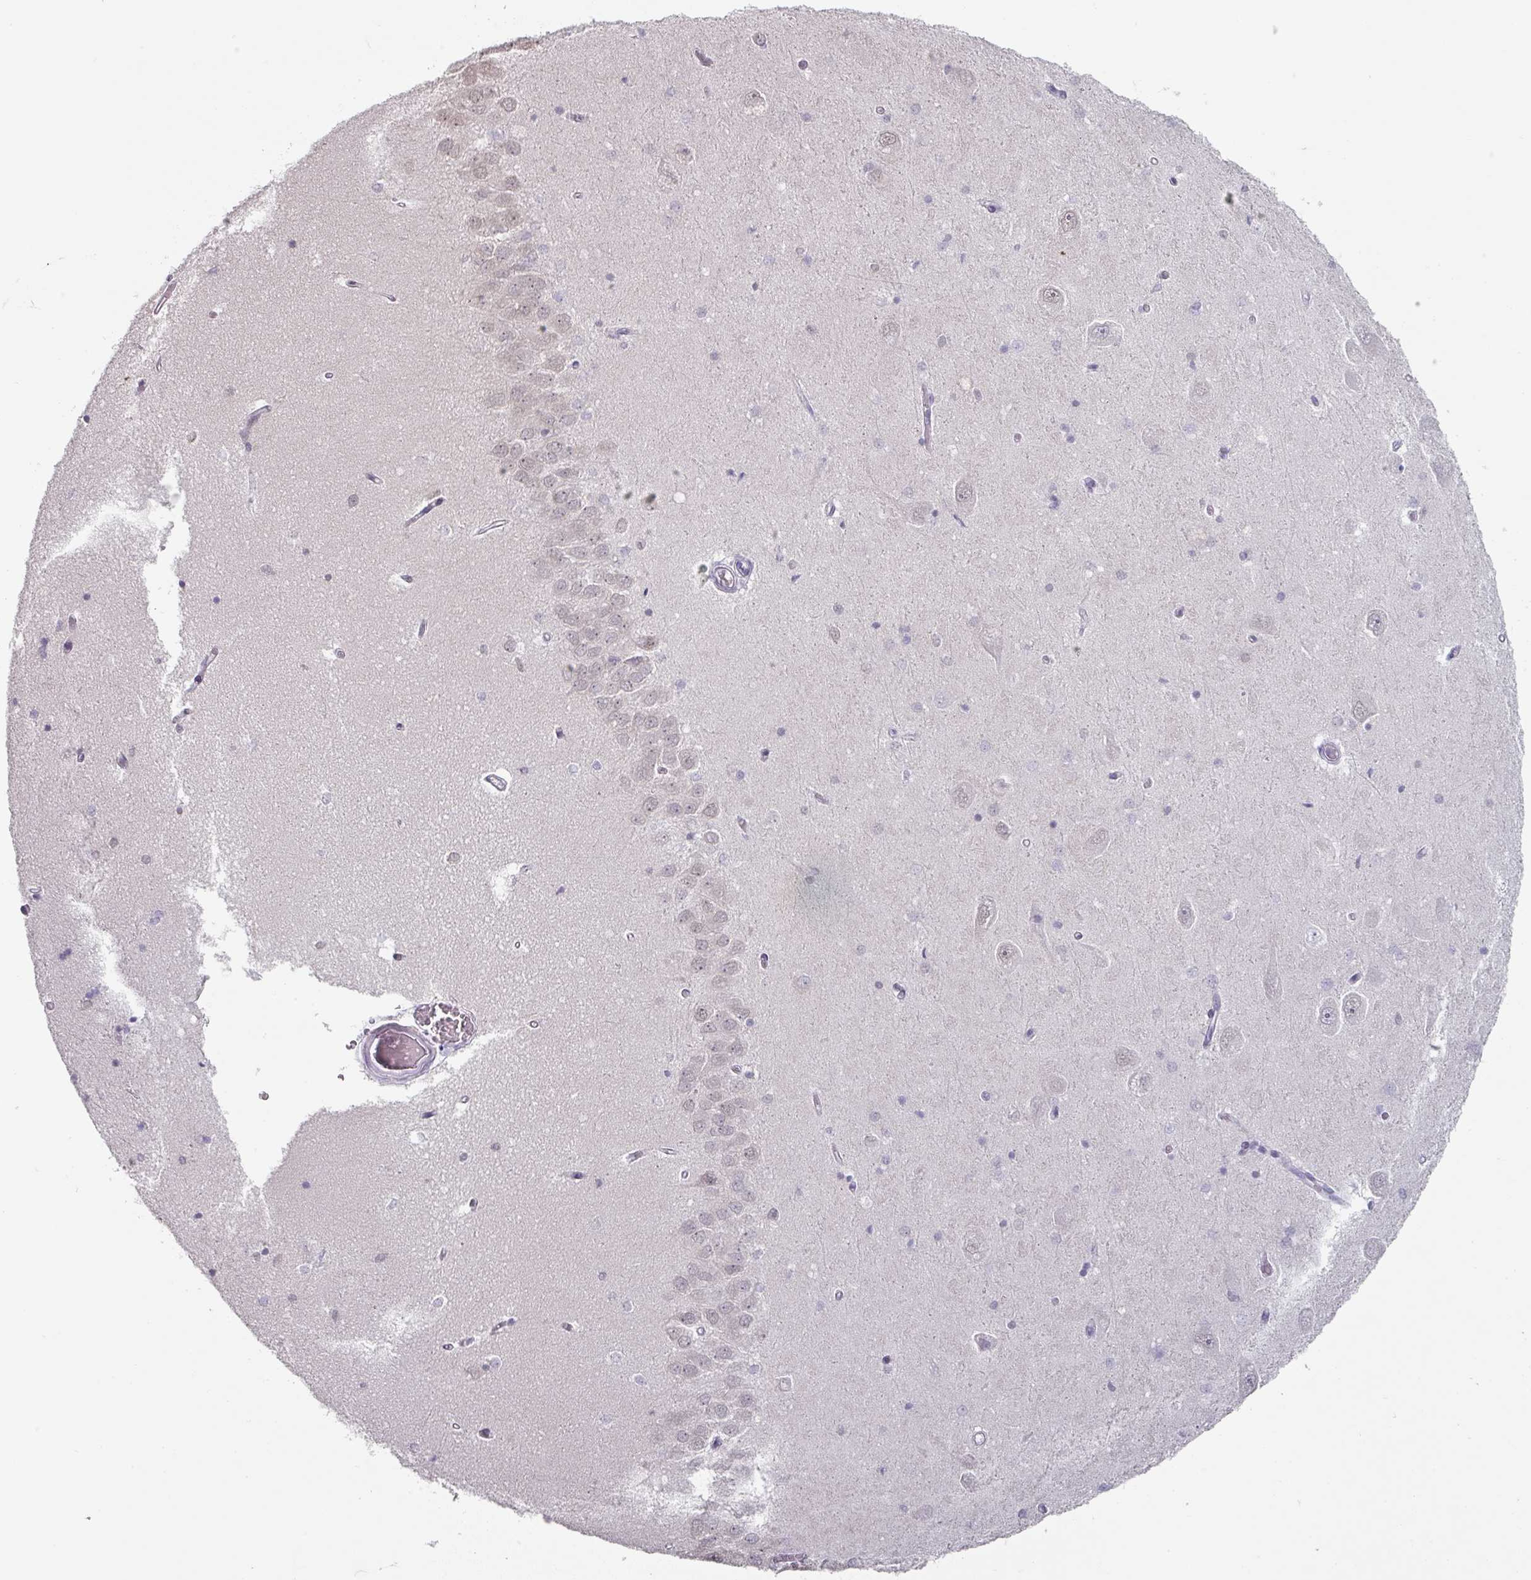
{"staining": {"intensity": "negative", "quantity": "none", "location": "none"}, "tissue": "hippocampus", "cell_type": "Glial cells", "image_type": "normal", "snomed": [{"axis": "morphology", "description": "Normal tissue, NOS"}, {"axis": "topography", "description": "Hippocampus"}], "caption": "A histopathology image of human hippocampus is negative for staining in glial cells. Nuclei are stained in blue.", "gene": "SPRR1A", "patient": {"sex": "male", "age": 45}}